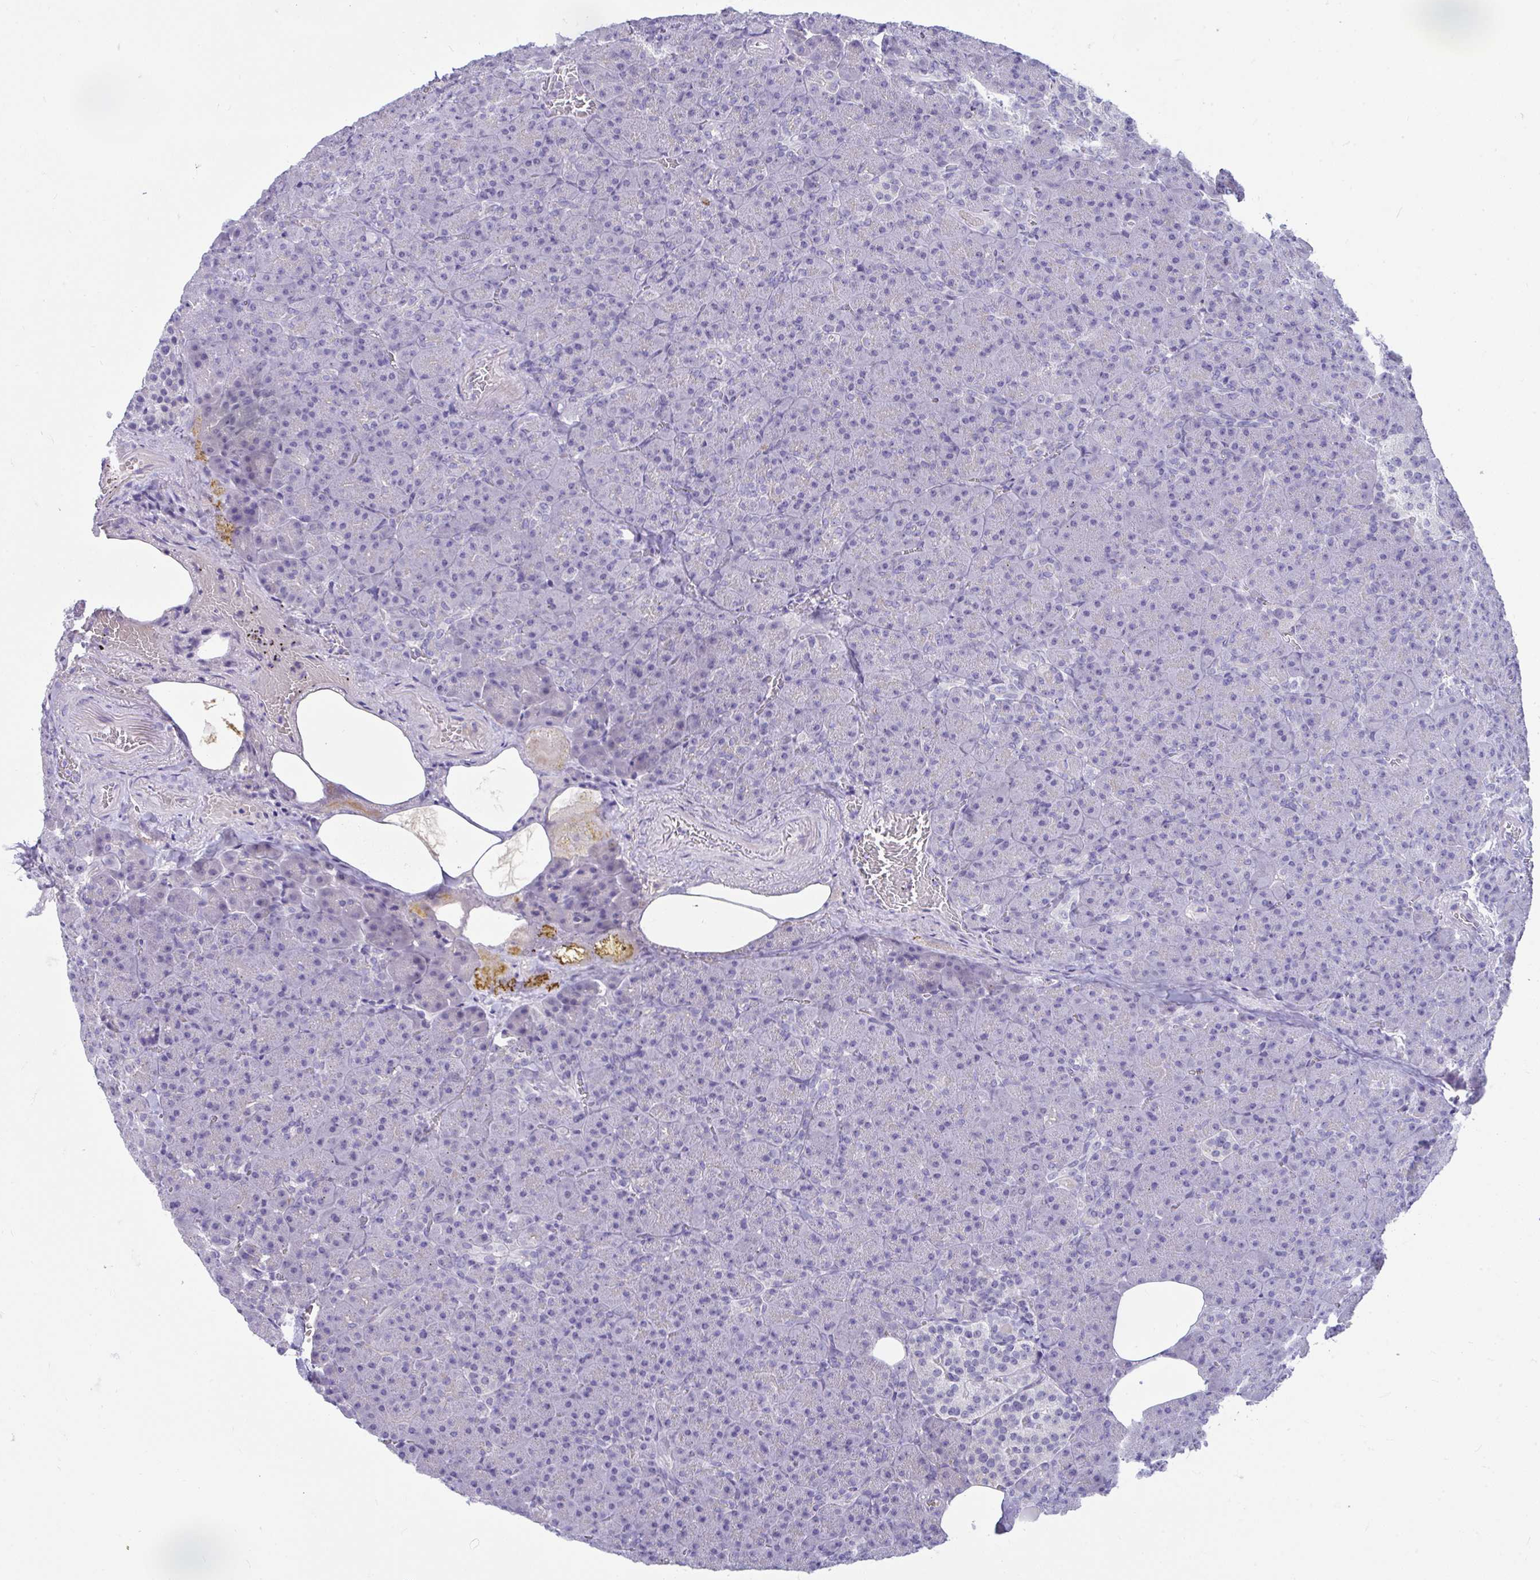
{"staining": {"intensity": "negative", "quantity": "none", "location": "none"}, "tissue": "pancreas", "cell_type": "Exocrine glandular cells", "image_type": "normal", "snomed": [{"axis": "morphology", "description": "Normal tissue, NOS"}, {"axis": "topography", "description": "Pancreas"}], "caption": "IHC photomicrograph of normal pancreas: pancreas stained with DAB (3,3'-diaminobenzidine) reveals no significant protein expression in exocrine glandular cells. (DAB immunohistochemistry visualized using brightfield microscopy, high magnification).", "gene": "PIGZ", "patient": {"sex": "female", "age": 74}}